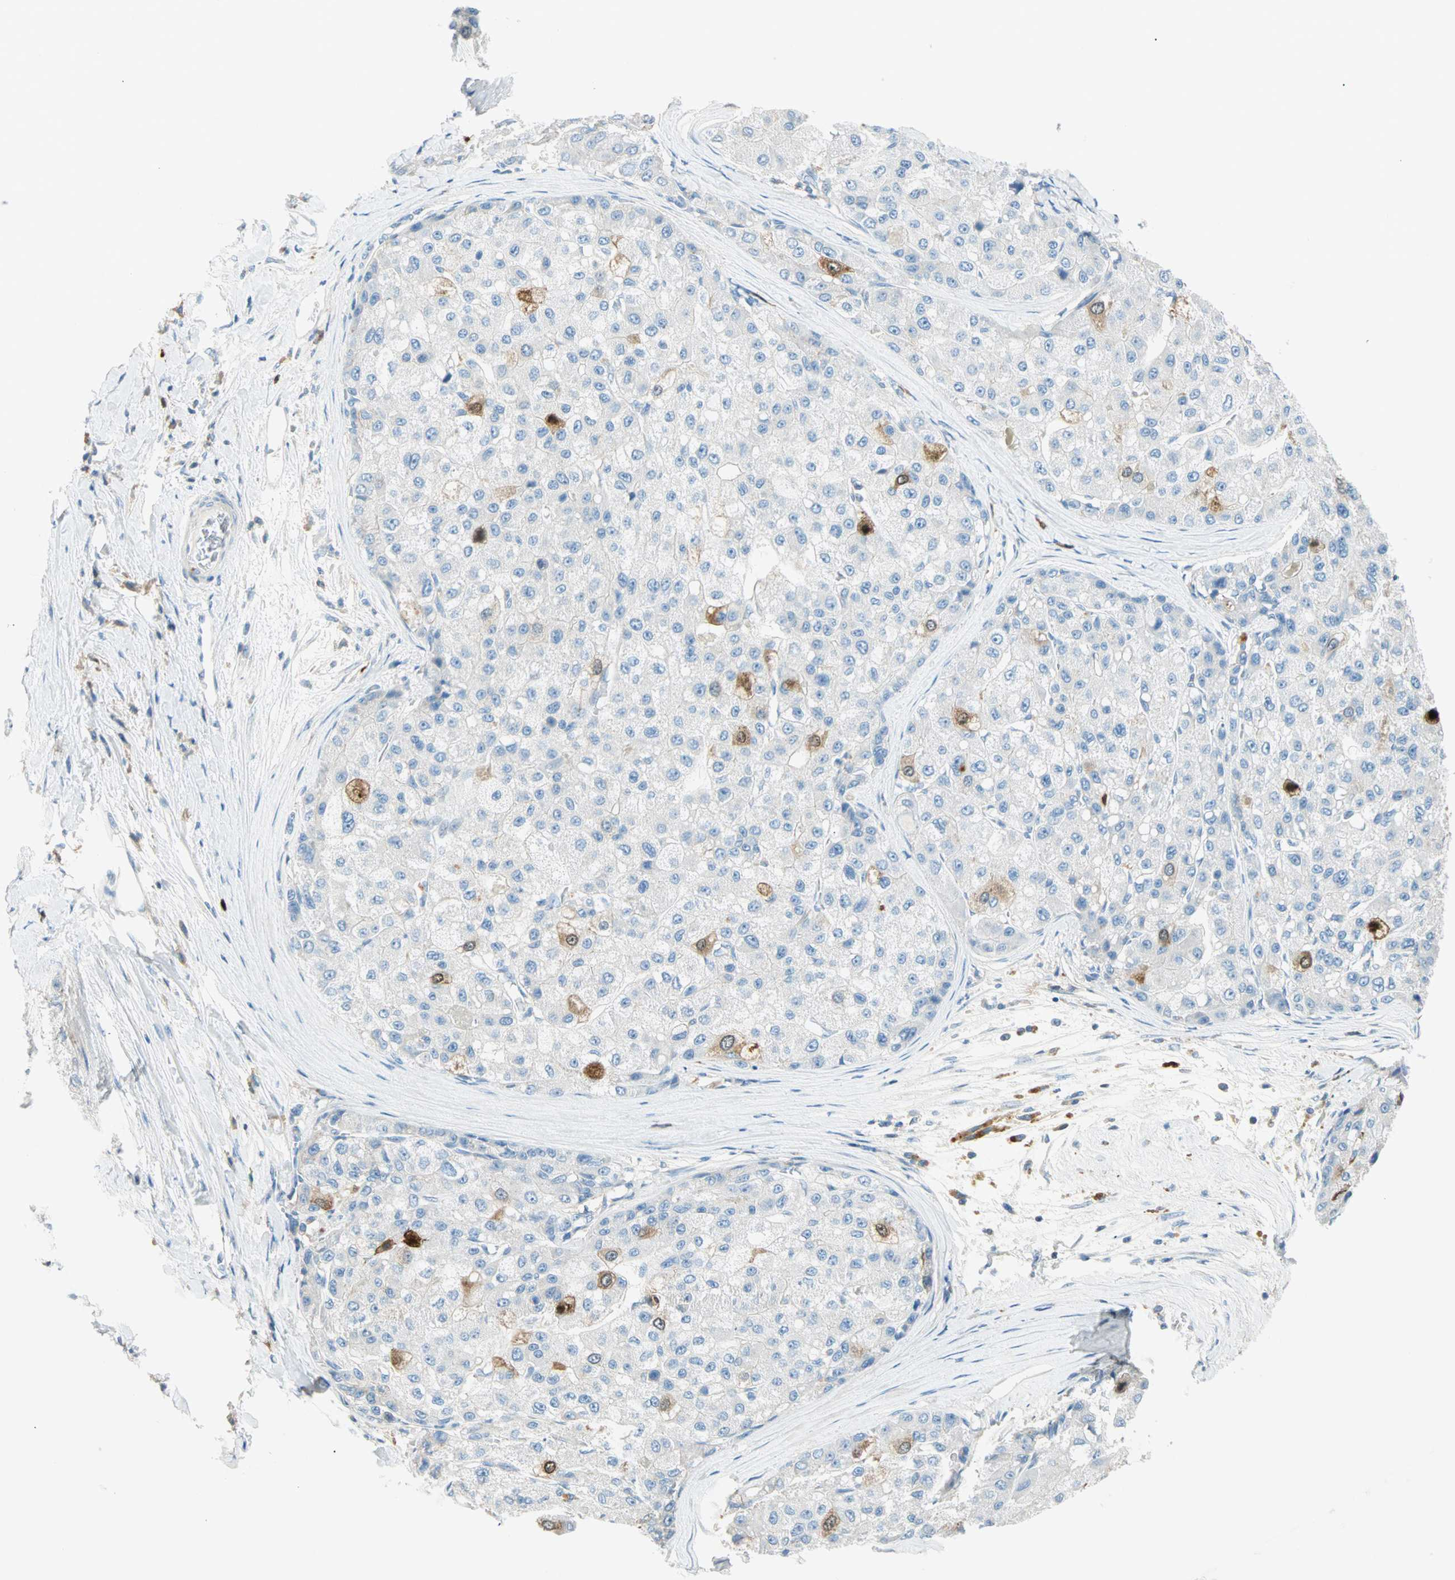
{"staining": {"intensity": "weak", "quantity": "<25%", "location": "cytoplasmic/membranous,nuclear"}, "tissue": "liver cancer", "cell_type": "Tumor cells", "image_type": "cancer", "snomed": [{"axis": "morphology", "description": "Carcinoma, Hepatocellular, NOS"}, {"axis": "topography", "description": "Liver"}], "caption": "Immunohistochemistry (IHC) histopathology image of human liver cancer (hepatocellular carcinoma) stained for a protein (brown), which exhibits no positivity in tumor cells.", "gene": "PTTG1", "patient": {"sex": "male", "age": 80}}